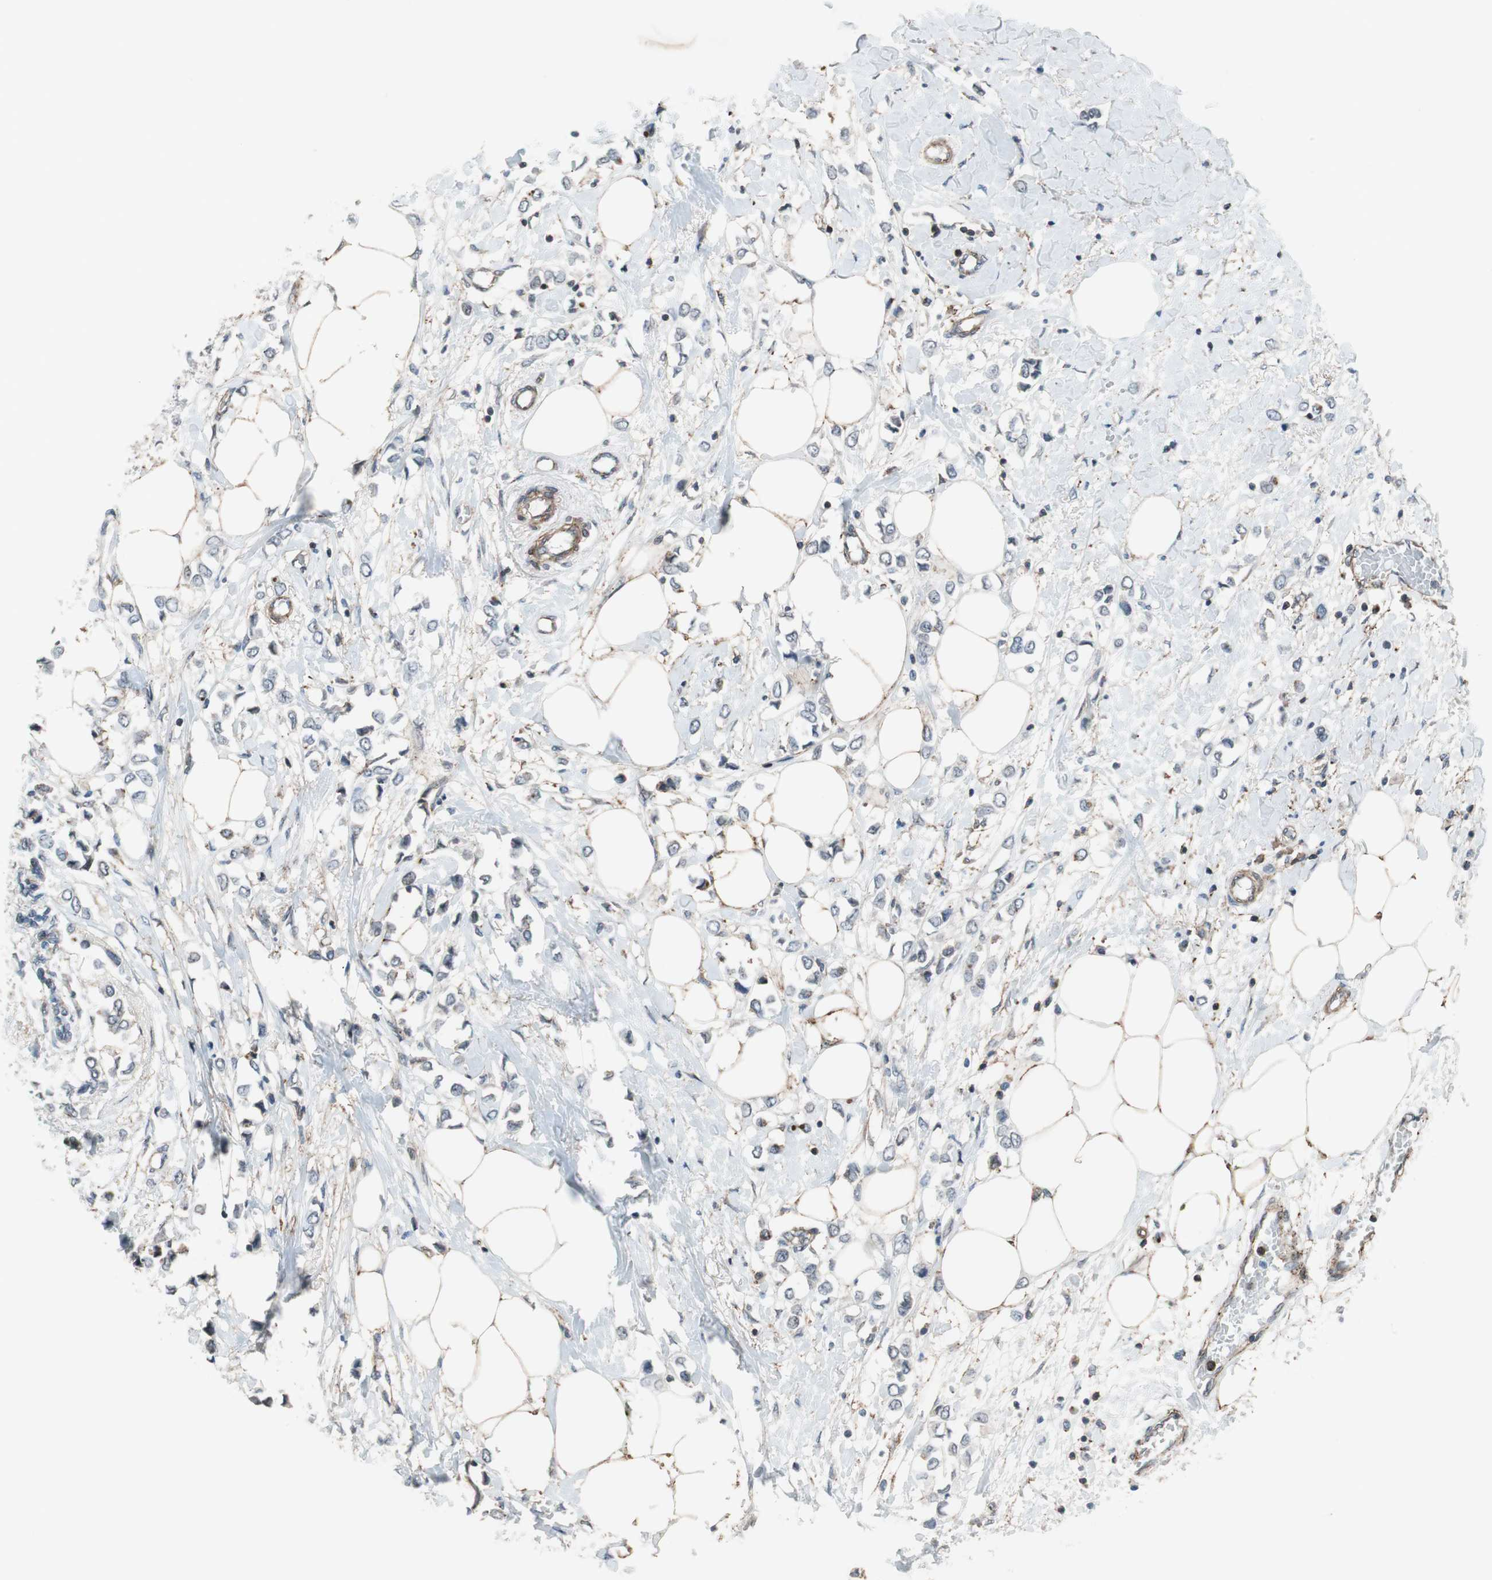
{"staining": {"intensity": "negative", "quantity": "none", "location": "none"}, "tissue": "breast cancer", "cell_type": "Tumor cells", "image_type": "cancer", "snomed": [{"axis": "morphology", "description": "Lobular carcinoma"}, {"axis": "topography", "description": "Breast"}], "caption": "Protein analysis of breast cancer reveals no significant staining in tumor cells.", "gene": "GRHL1", "patient": {"sex": "female", "age": 51}}